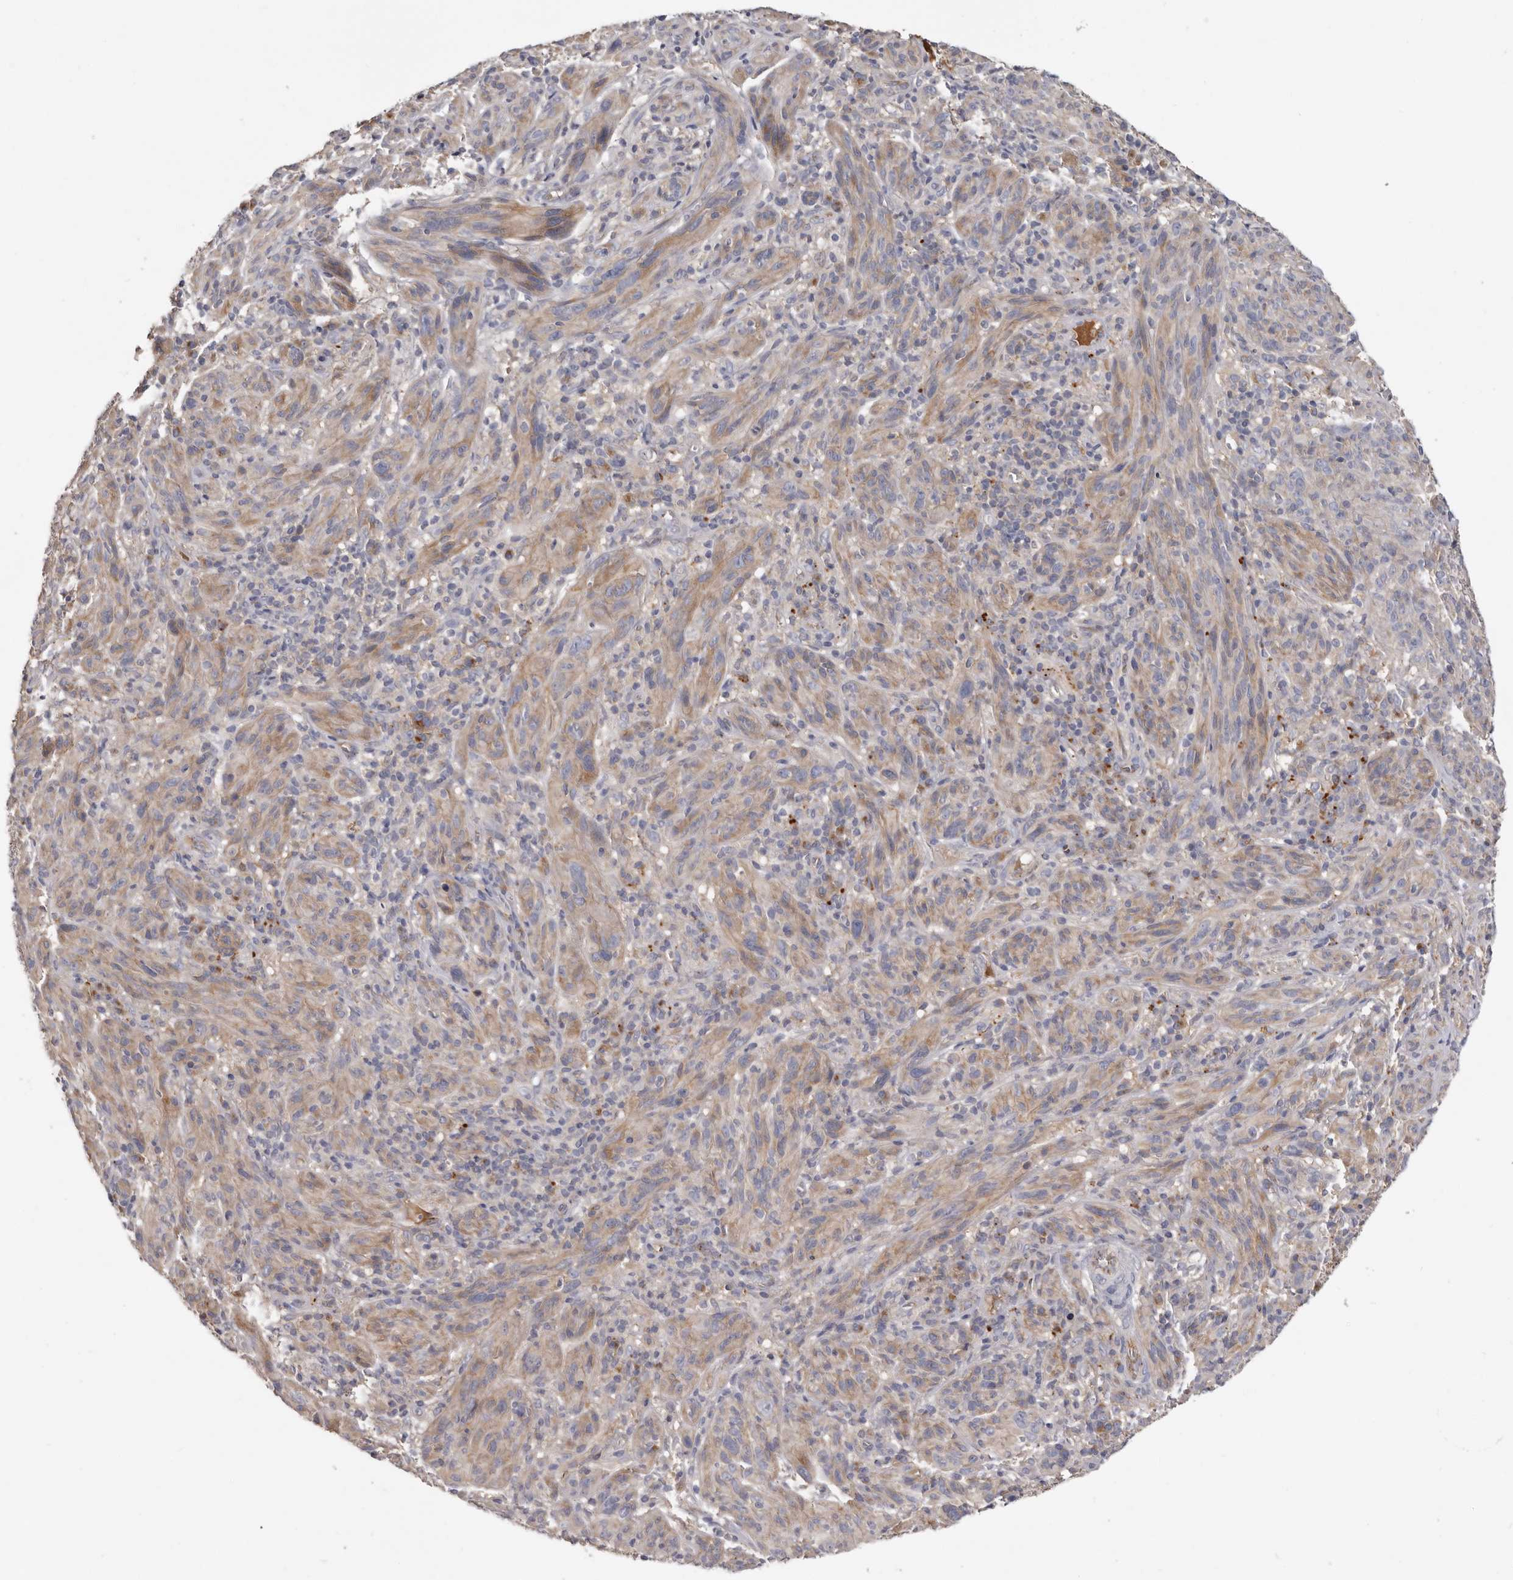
{"staining": {"intensity": "weak", "quantity": ">75%", "location": "cytoplasmic/membranous"}, "tissue": "melanoma", "cell_type": "Tumor cells", "image_type": "cancer", "snomed": [{"axis": "morphology", "description": "Malignant melanoma, NOS"}, {"axis": "topography", "description": "Skin of head"}], "caption": "Human malignant melanoma stained with a protein marker shows weak staining in tumor cells.", "gene": "INKA2", "patient": {"sex": "male", "age": 96}}